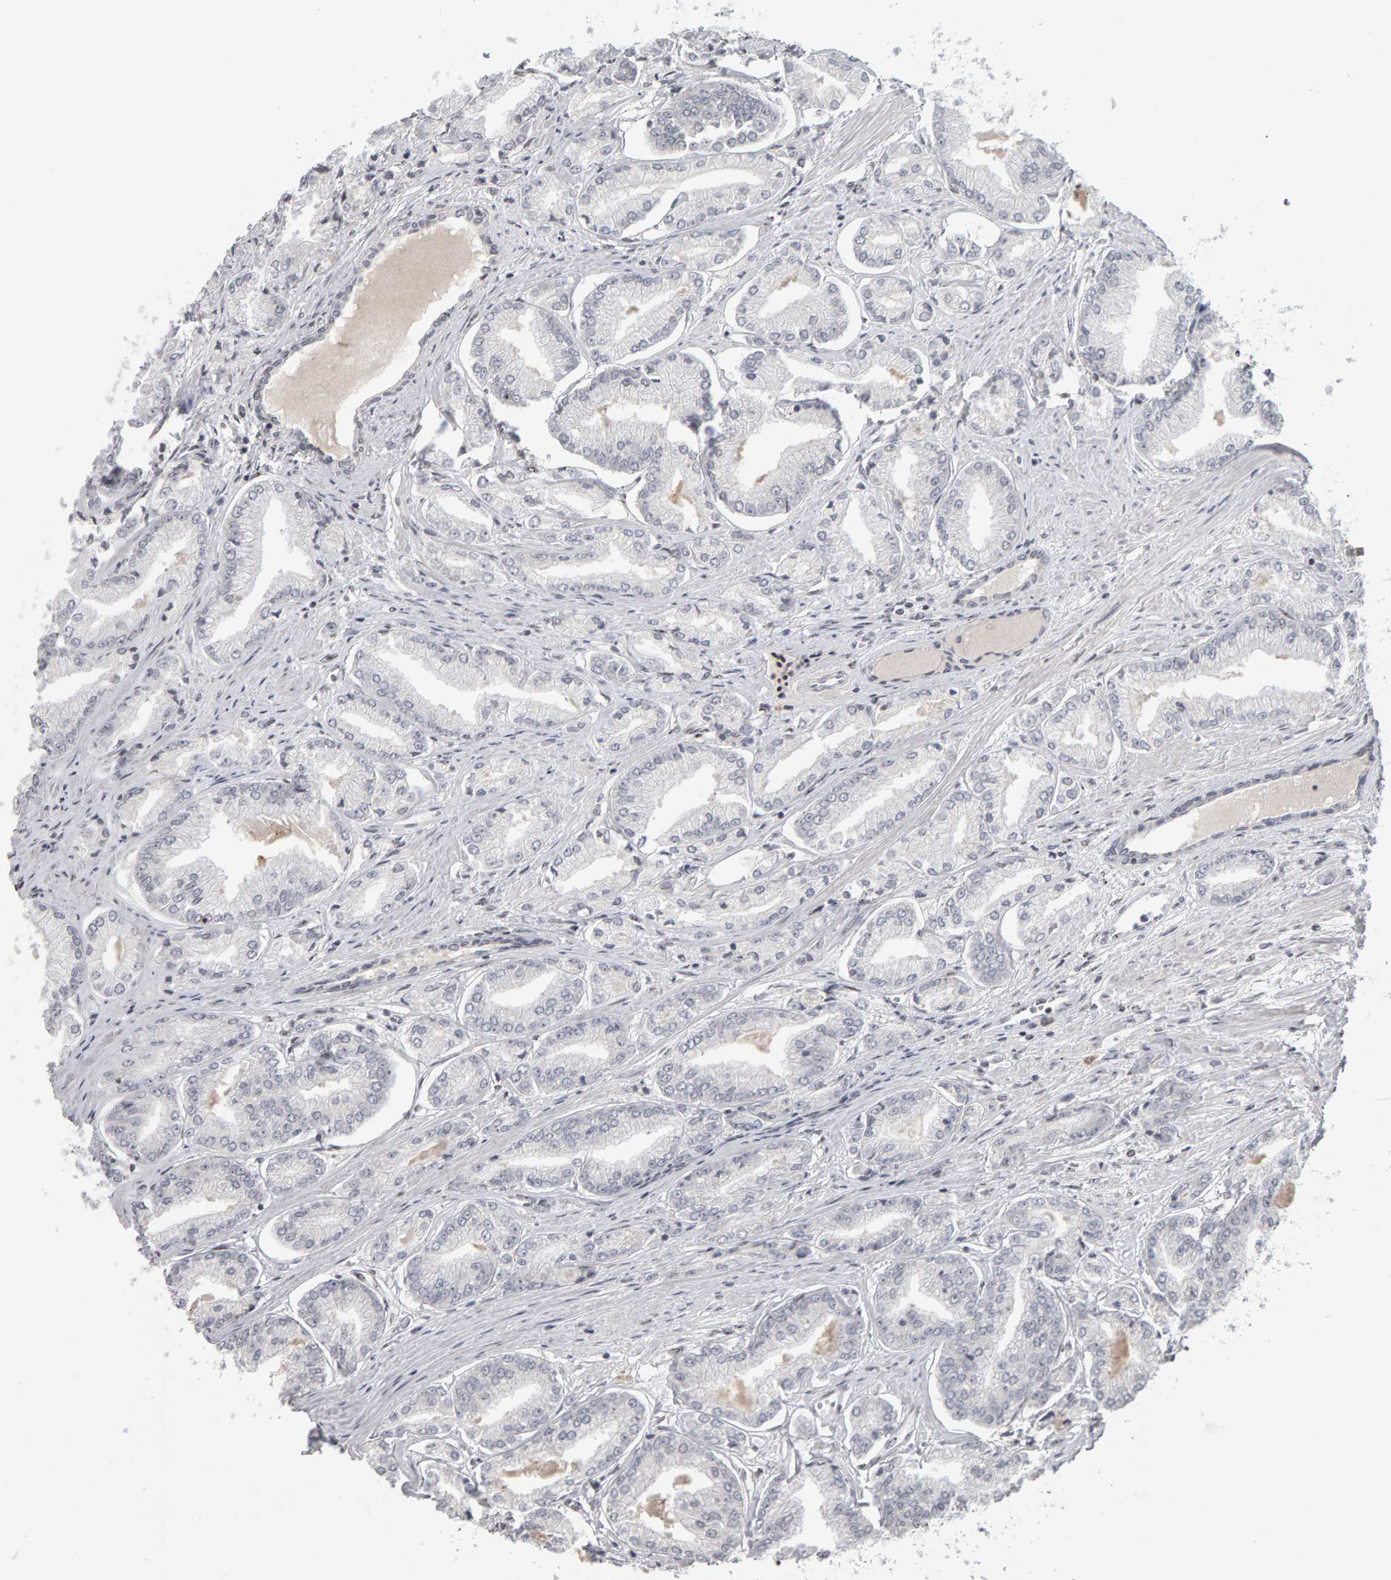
{"staining": {"intensity": "negative", "quantity": "none", "location": "none"}, "tissue": "prostate cancer", "cell_type": "Tumor cells", "image_type": "cancer", "snomed": [{"axis": "morphology", "description": "Adenocarcinoma, Low grade"}, {"axis": "topography", "description": "Prostate"}], "caption": "Human prostate cancer (low-grade adenocarcinoma) stained for a protein using immunohistochemistry demonstrates no staining in tumor cells.", "gene": "TRAM1", "patient": {"sex": "male", "age": 52}}